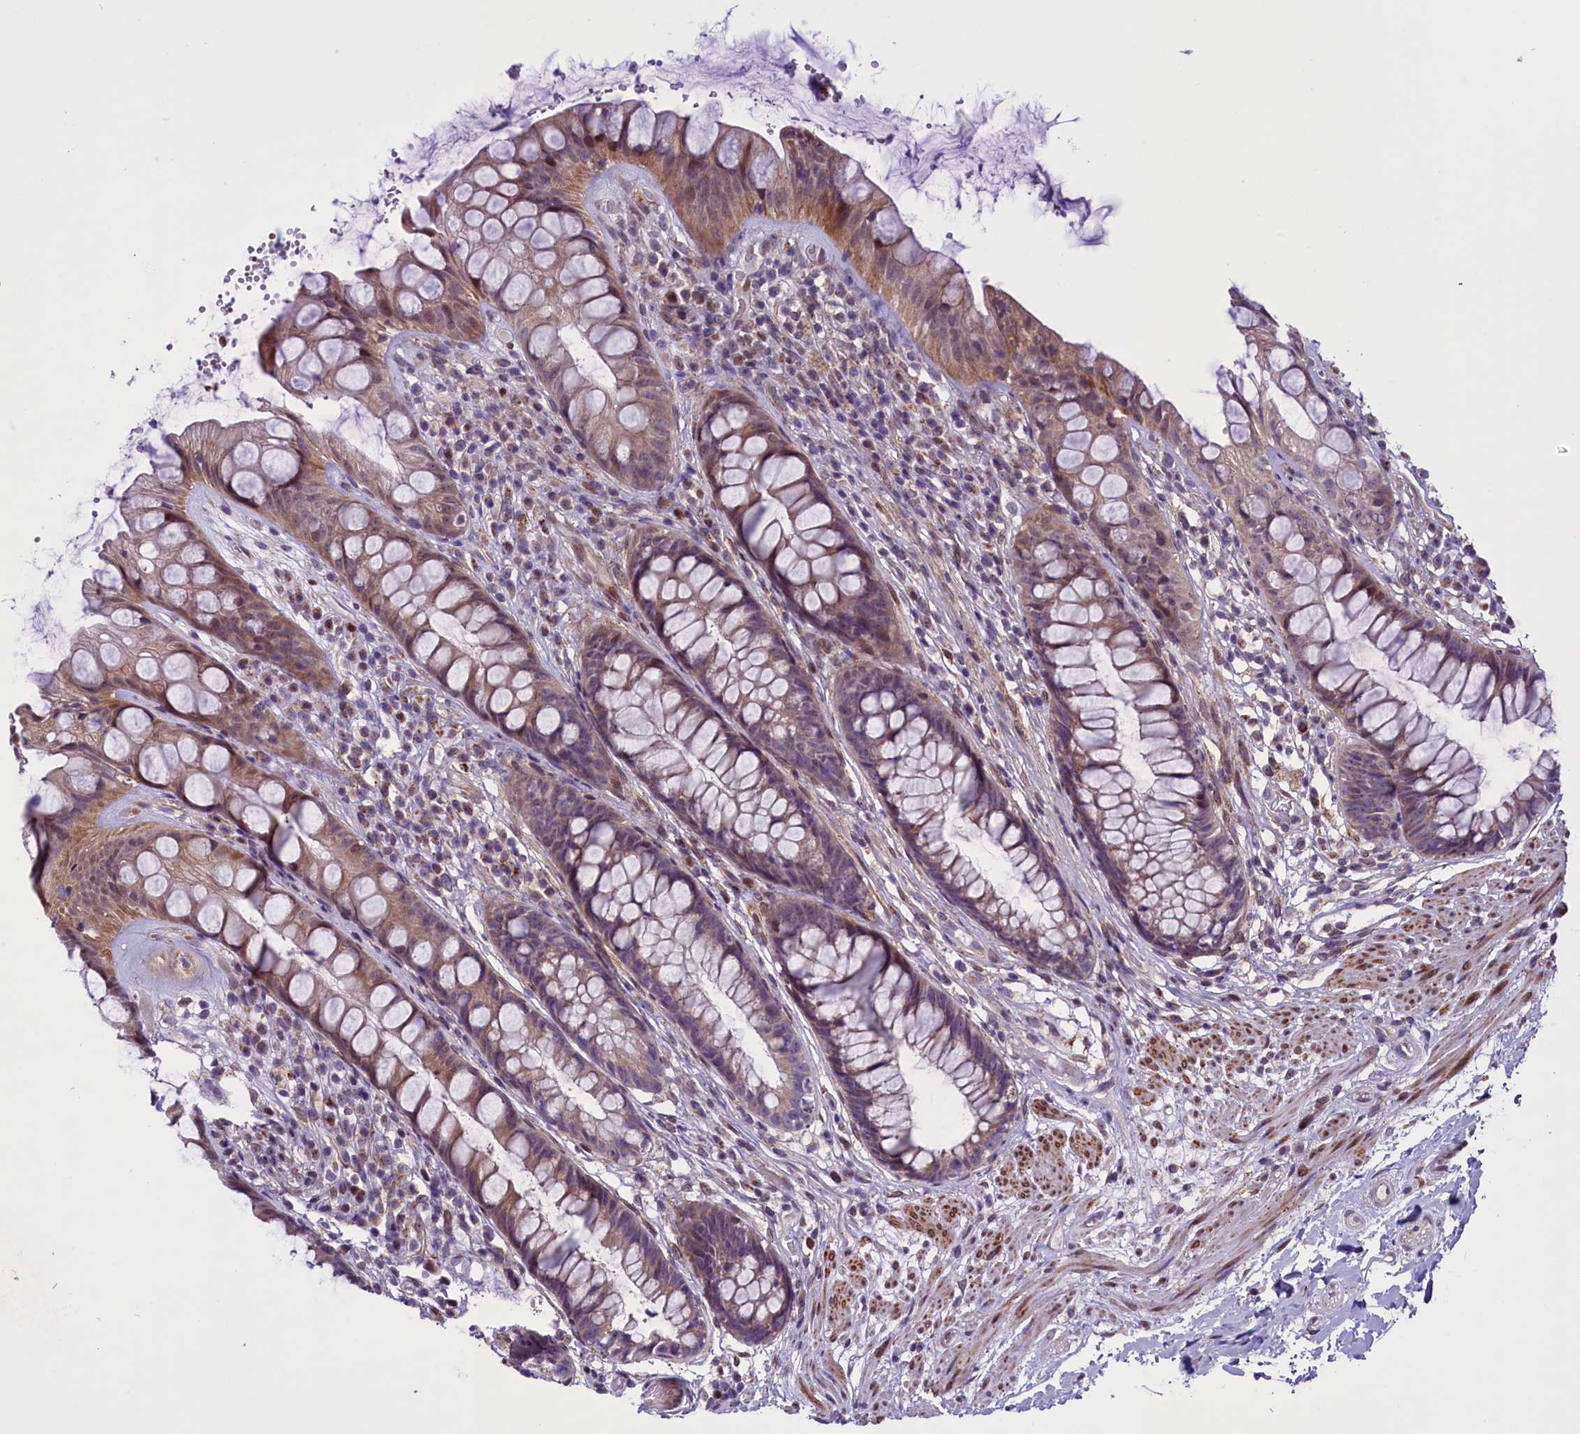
{"staining": {"intensity": "moderate", "quantity": ">75%", "location": "cytoplasmic/membranous"}, "tissue": "rectum", "cell_type": "Glandular cells", "image_type": "normal", "snomed": [{"axis": "morphology", "description": "Normal tissue, NOS"}, {"axis": "topography", "description": "Rectum"}], "caption": "Immunohistochemistry photomicrograph of unremarkable human rectum stained for a protein (brown), which displays medium levels of moderate cytoplasmic/membranous staining in approximately >75% of glandular cells.", "gene": "MIEF2", "patient": {"sex": "male", "age": 74}}